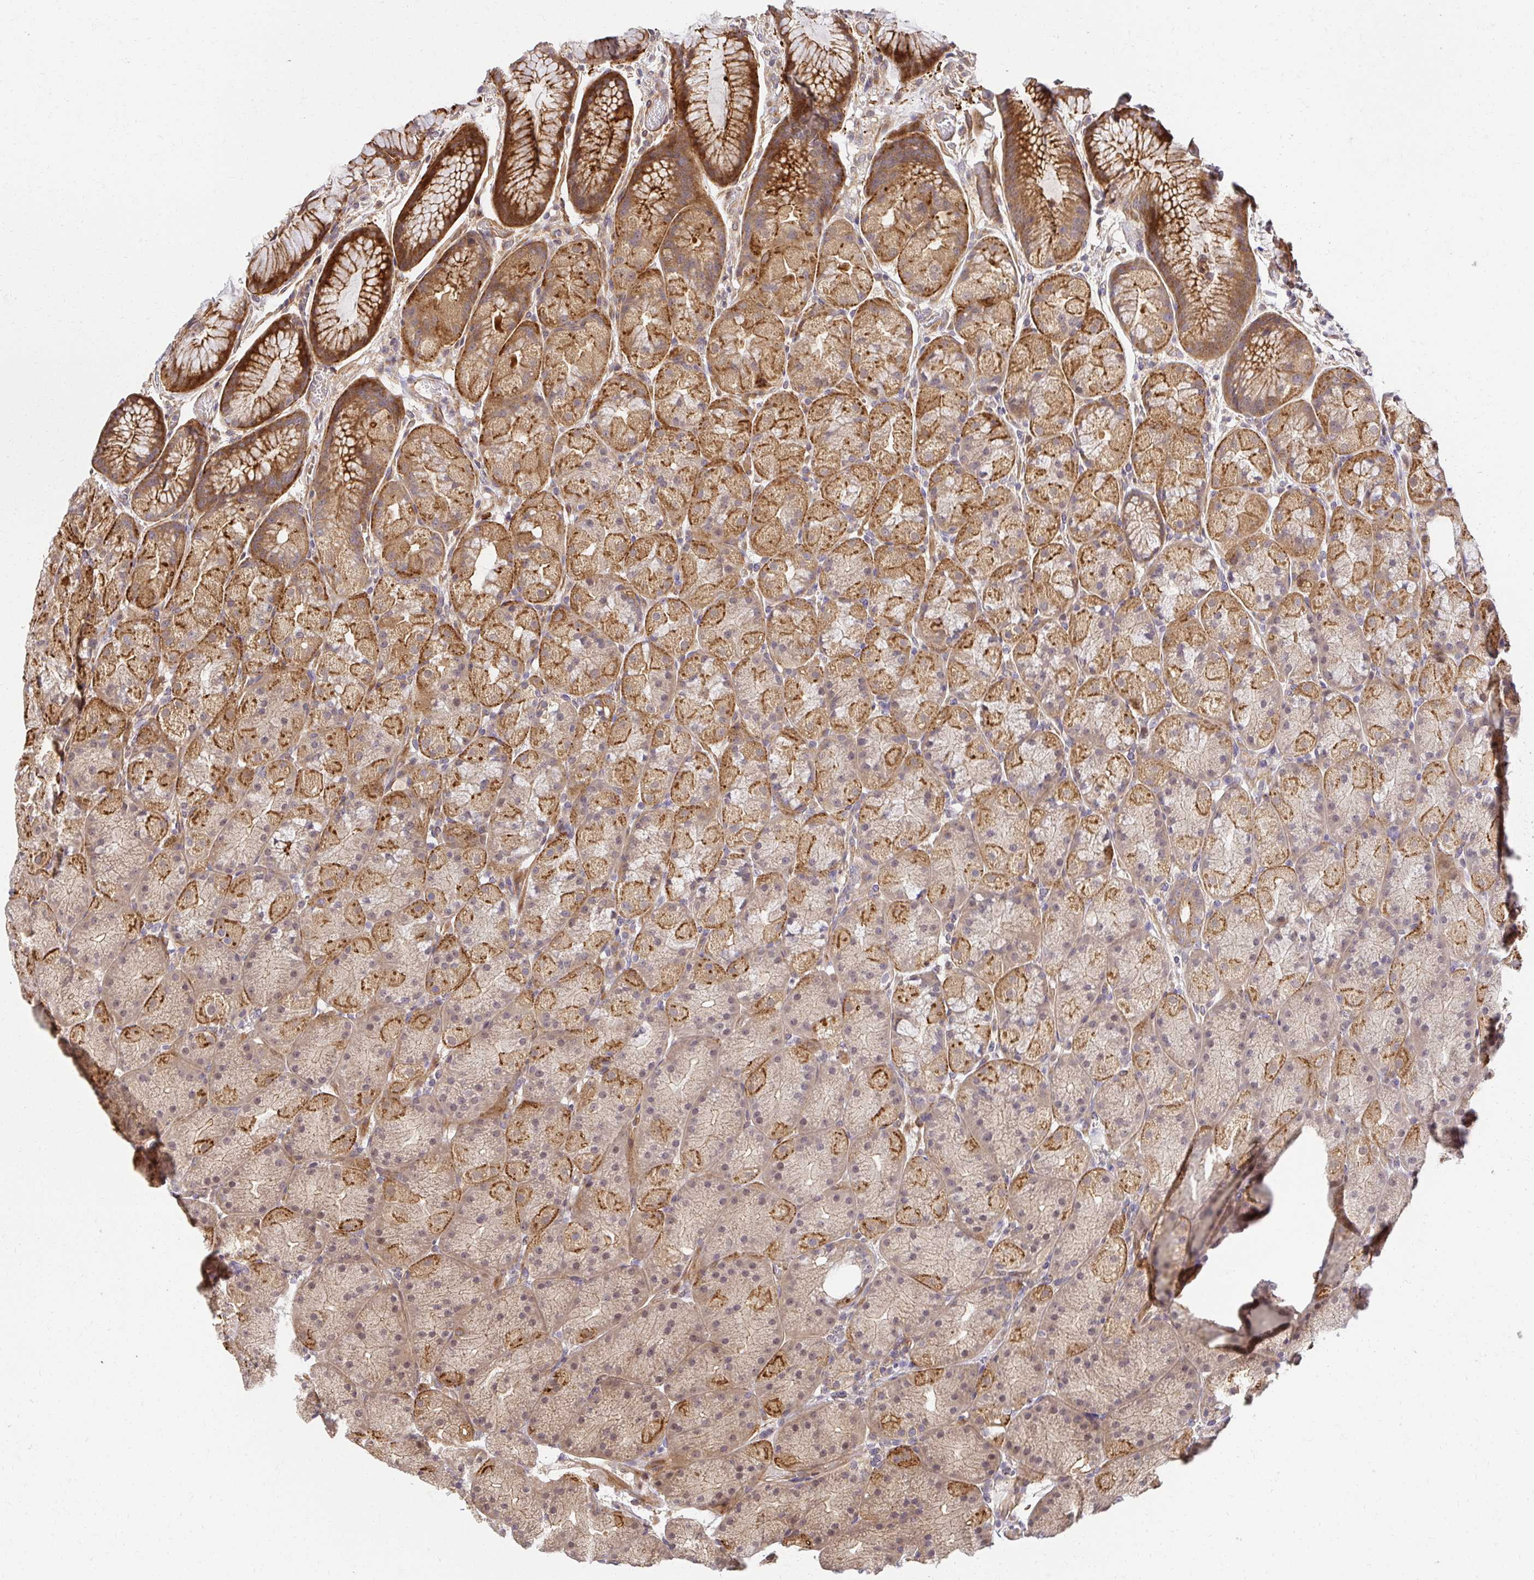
{"staining": {"intensity": "moderate", "quantity": "25%-75%", "location": "cytoplasmic/membranous"}, "tissue": "stomach", "cell_type": "Glandular cells", "image_type": "normal", "snomed": [{"axis": "morphology", "description": "Normal tissue, NOS"}, {"axis": "topography", "description": "Stomach, upper"}, {"axis": "topography", "description": "Stomach"}], "caption": "Immunohistochemistry (IHC) of unremarkable human stomach shows medium levels of moderate cytoplasmic/membranous staining in about 25%-75% of glandular cells. (DAB = brown stain, brightfield microscopy at high magnification).", "gene": "PSMA4", "patient": {"sex": "male", "age": 48}}